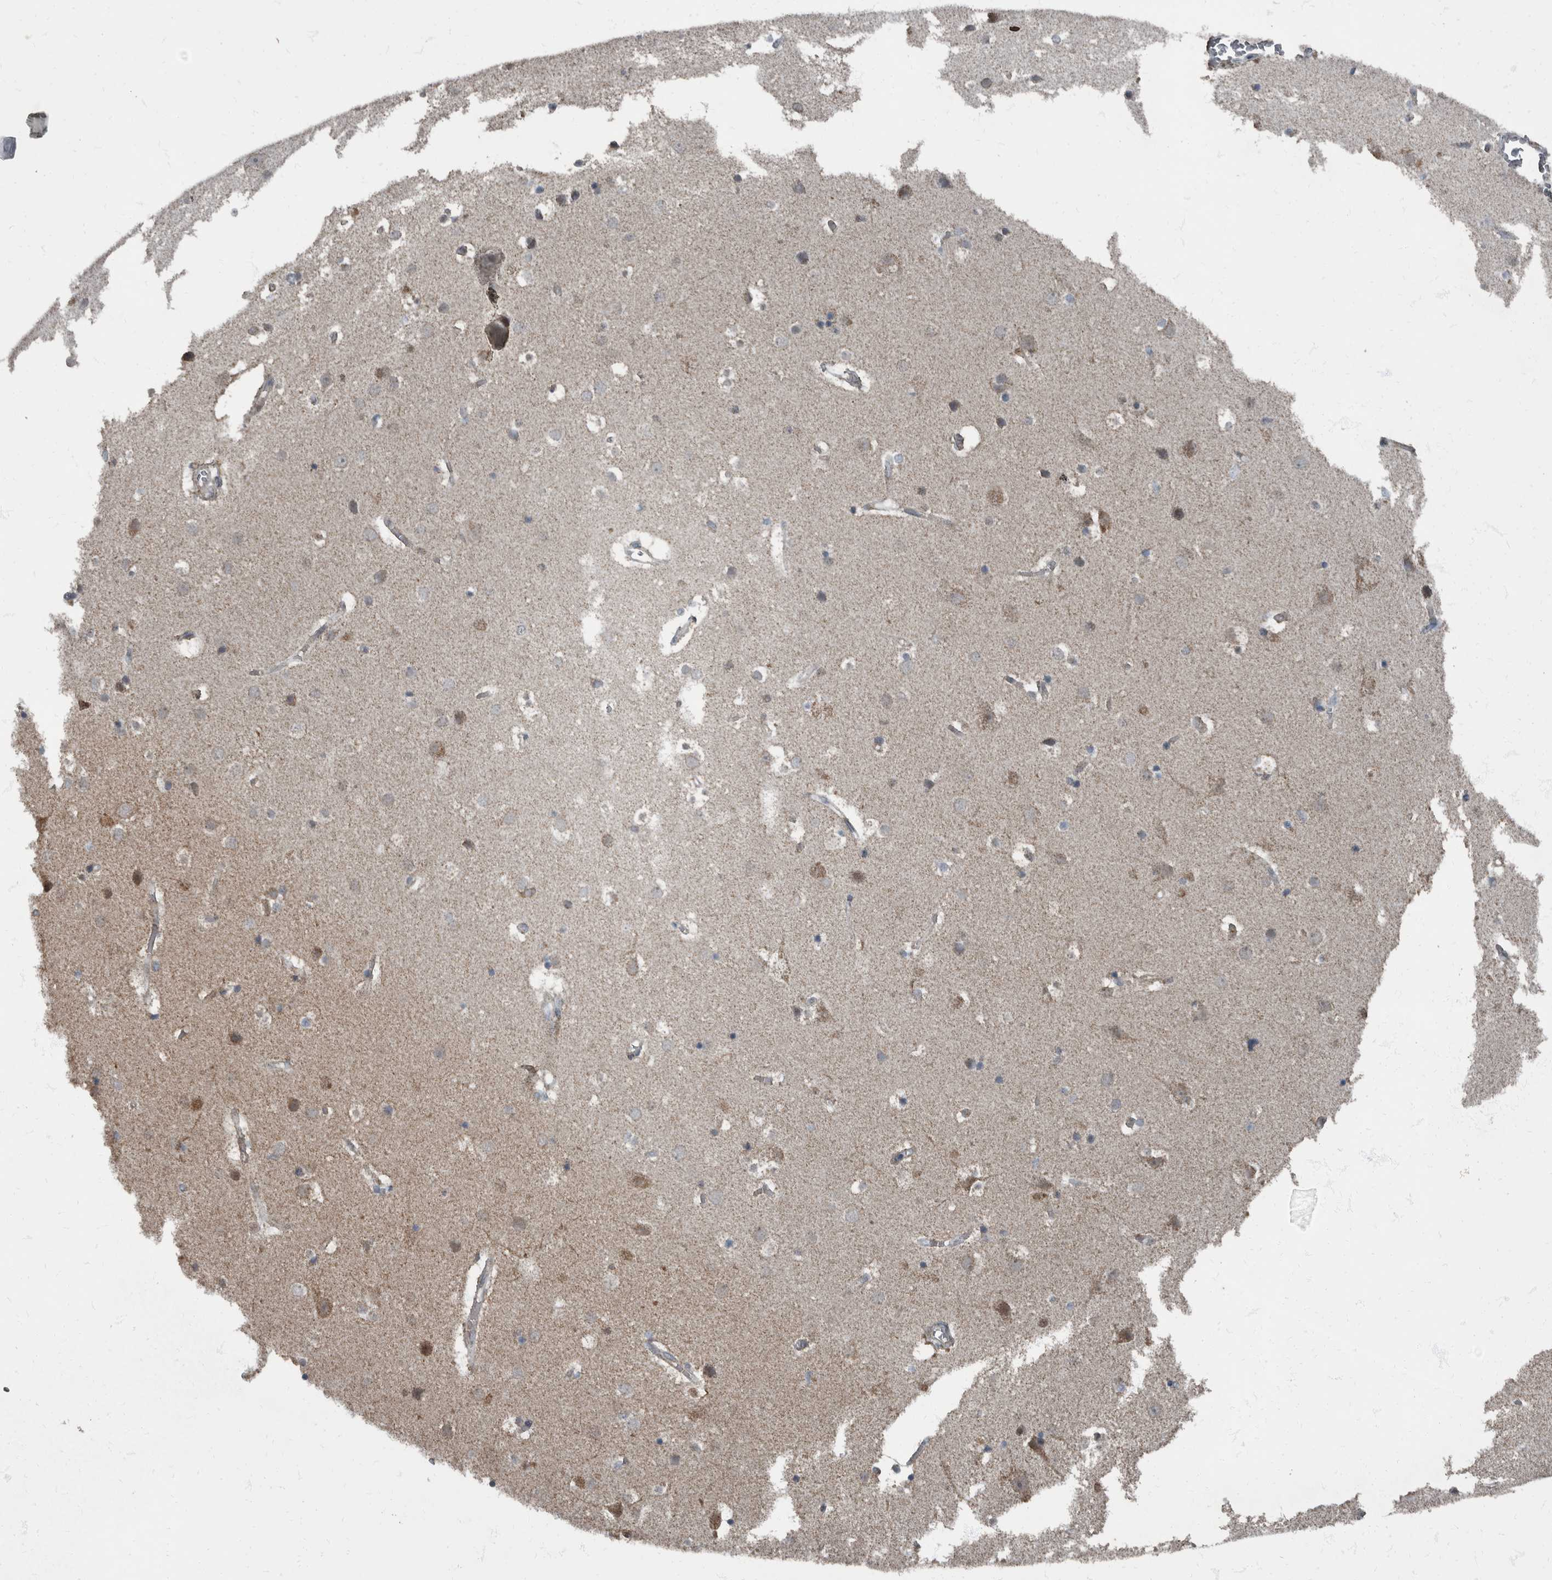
{"staining": {"intensity": "negative", "quantity": "none", "location": "none"}, "tissue": "cerebral cortex", "cell_type": "Endothelial cells", "image_type": "normal", "snomed": [{"axis": "morphology", "description": "Normal tissue, NOS"}, {"axis": "topography", "description": "Cerebral cortex"}], "caption": "Immunohistochemistry of unremarkable human cerebral cortex shows no expression in endothelial cells. (DAB (3,3'-diaminobenzidine) IHC visualized using brightfield microscopy, high magnification).", "gene": "RABGGTB", "patient": {"sex": "male", "age": 54}}